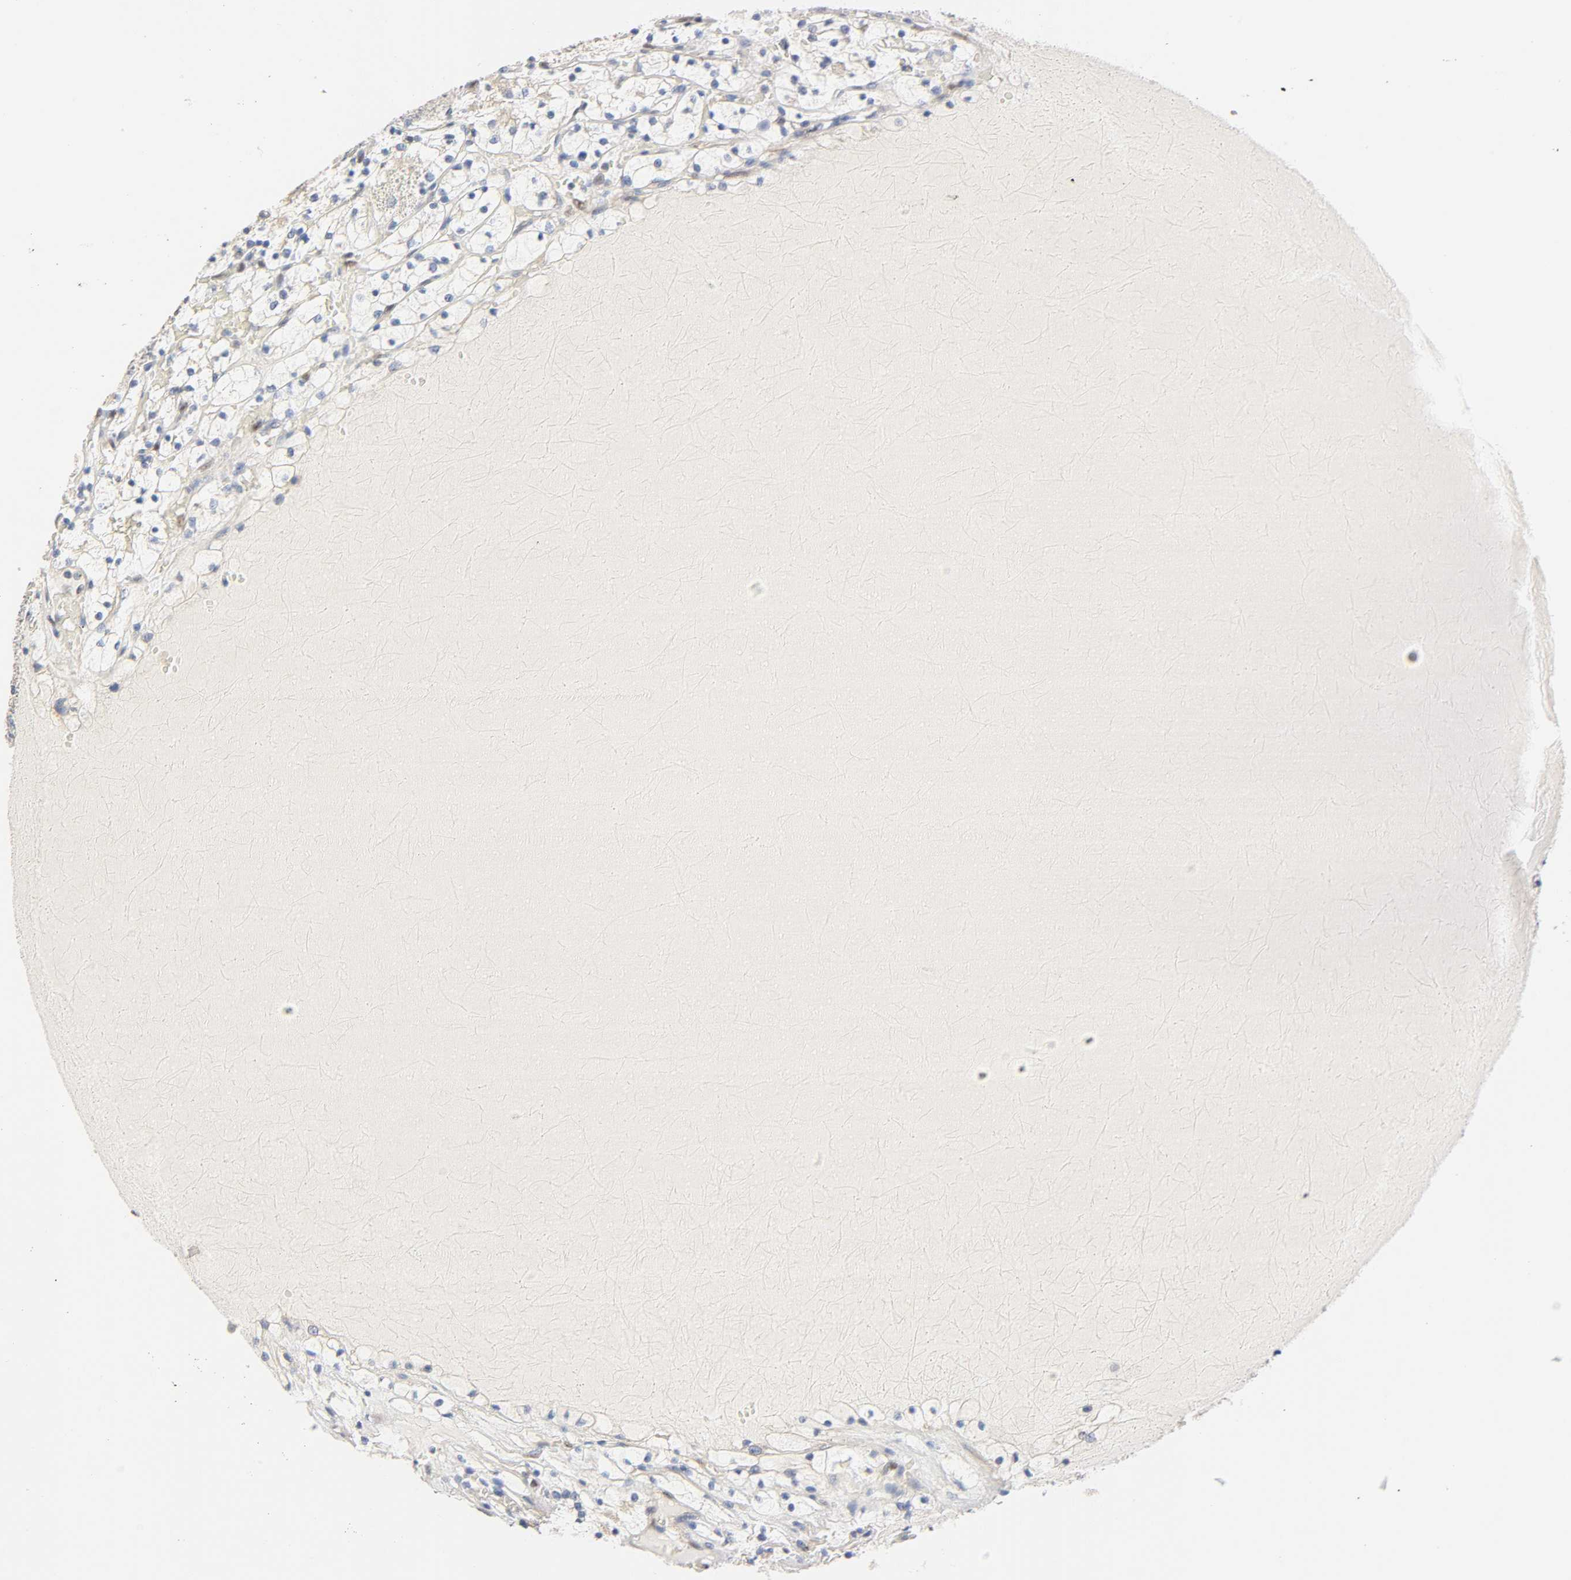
{"staining": {"intensity": "negative", "quantity": "none", "location": "none"}, "tissue": "renal cancer", "cell_type": "Tumor cells", "image_type": "cancer", "snomed": [{"axis": "morphology", "description": "Adenocarcinoma, NOS"}, {"axis": "topography", "description": "Kidney"}], "caption": "Histopathology image shows no significant protein staining in tumor cells of adenocarcinoma (renal).", "gene": "BORCS8-MEF2B", "patient": {"sex": "female", "age": 60}}